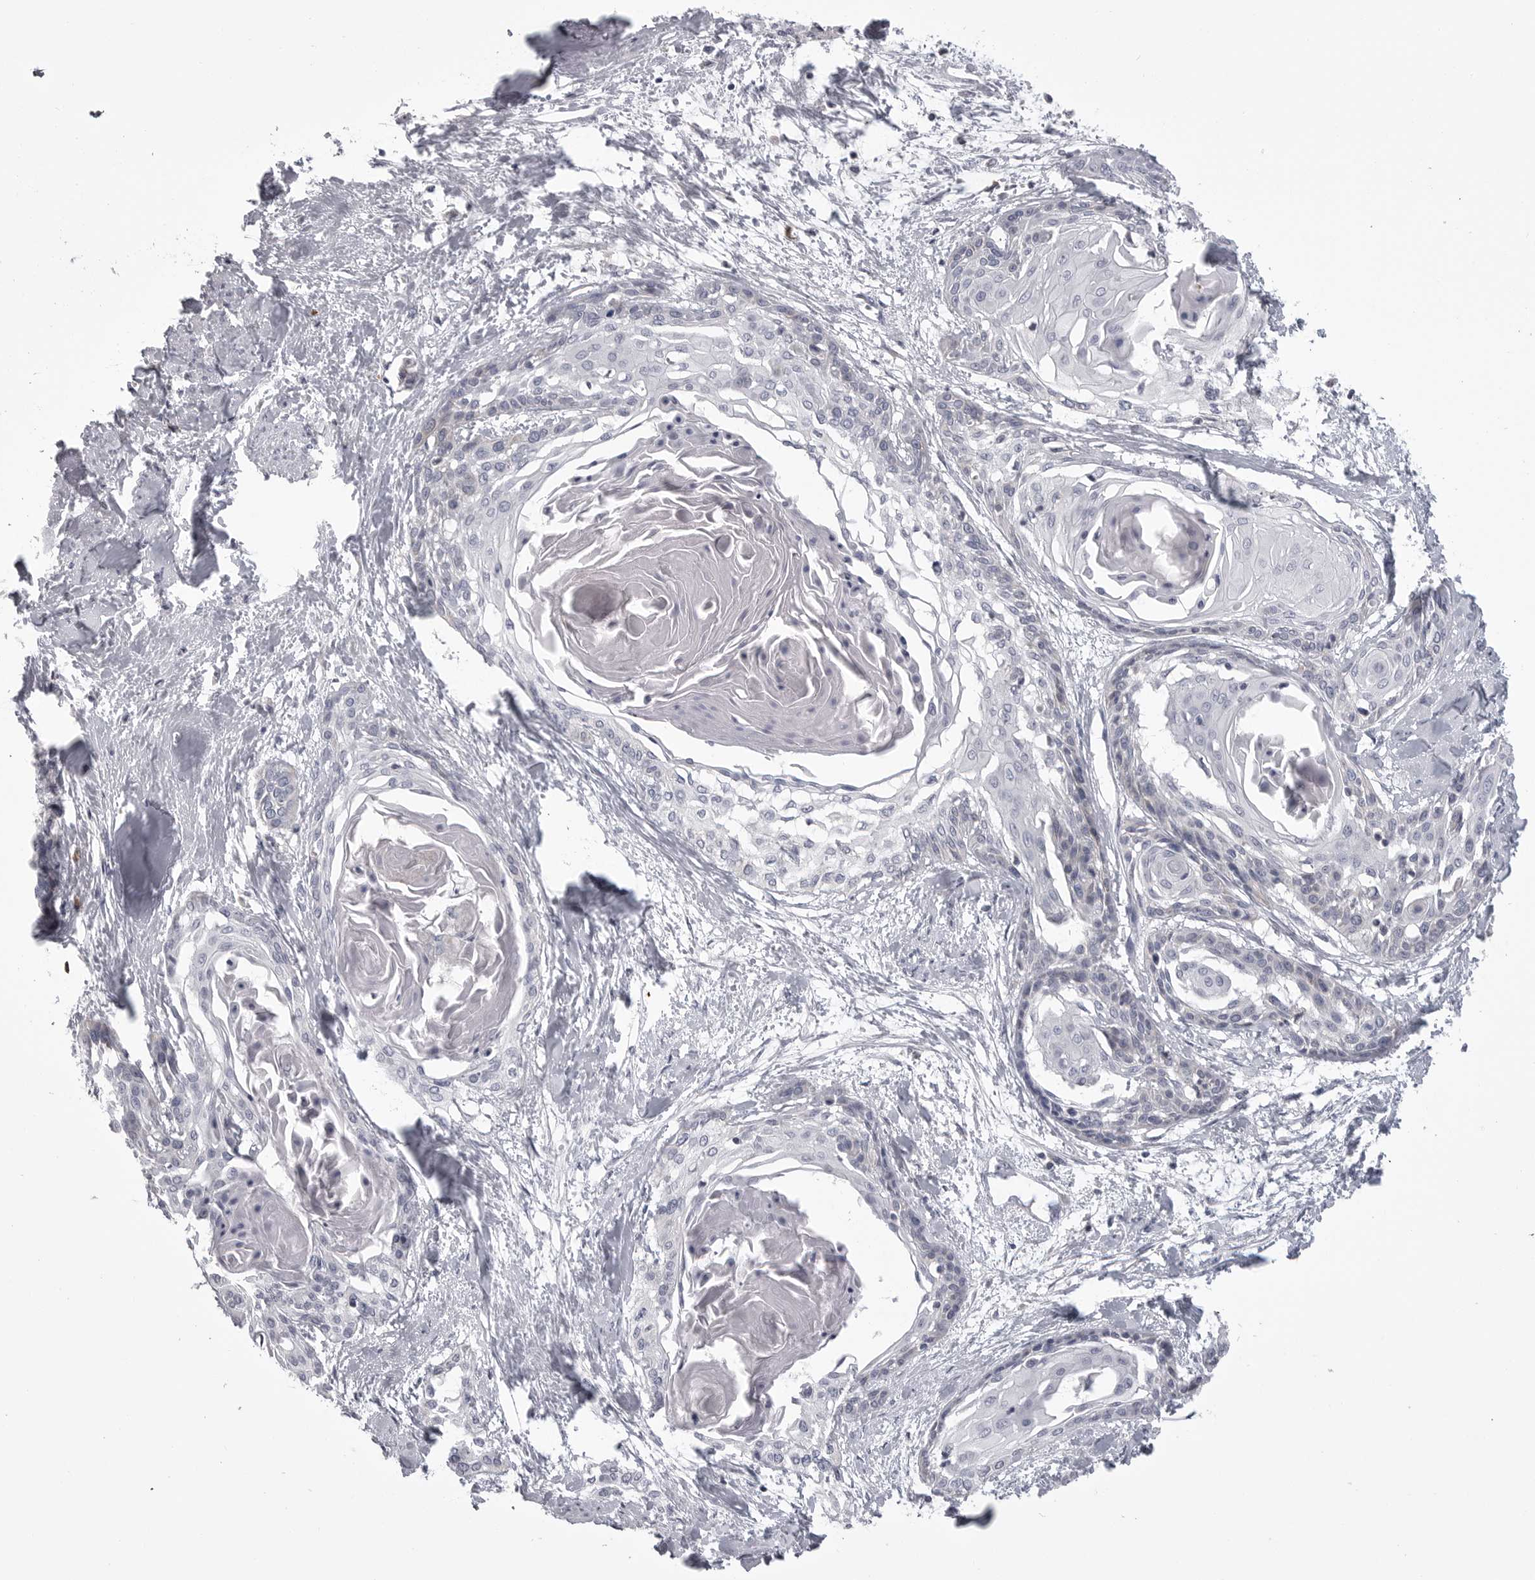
{"staining": {"intensity": "negative", "quantity": "none", "location": "none"}, "tissue": "cervical cancer", "cell_type": "Tumor cells", "image_type": "cancer", "snomed": [{"axis": "morphology", "description": "Squamous cell carcinoma, NOS"}, {"axis": "topography", "description": "Cervix"}], "caption": "Immunohistochemistry micrograph of cervical squamous cell carcinoma stained for a protein (brown), which displays no staining in tumor cells.", "gene": "FKBP2", "patient": {"sex": "female", "age": 57}}